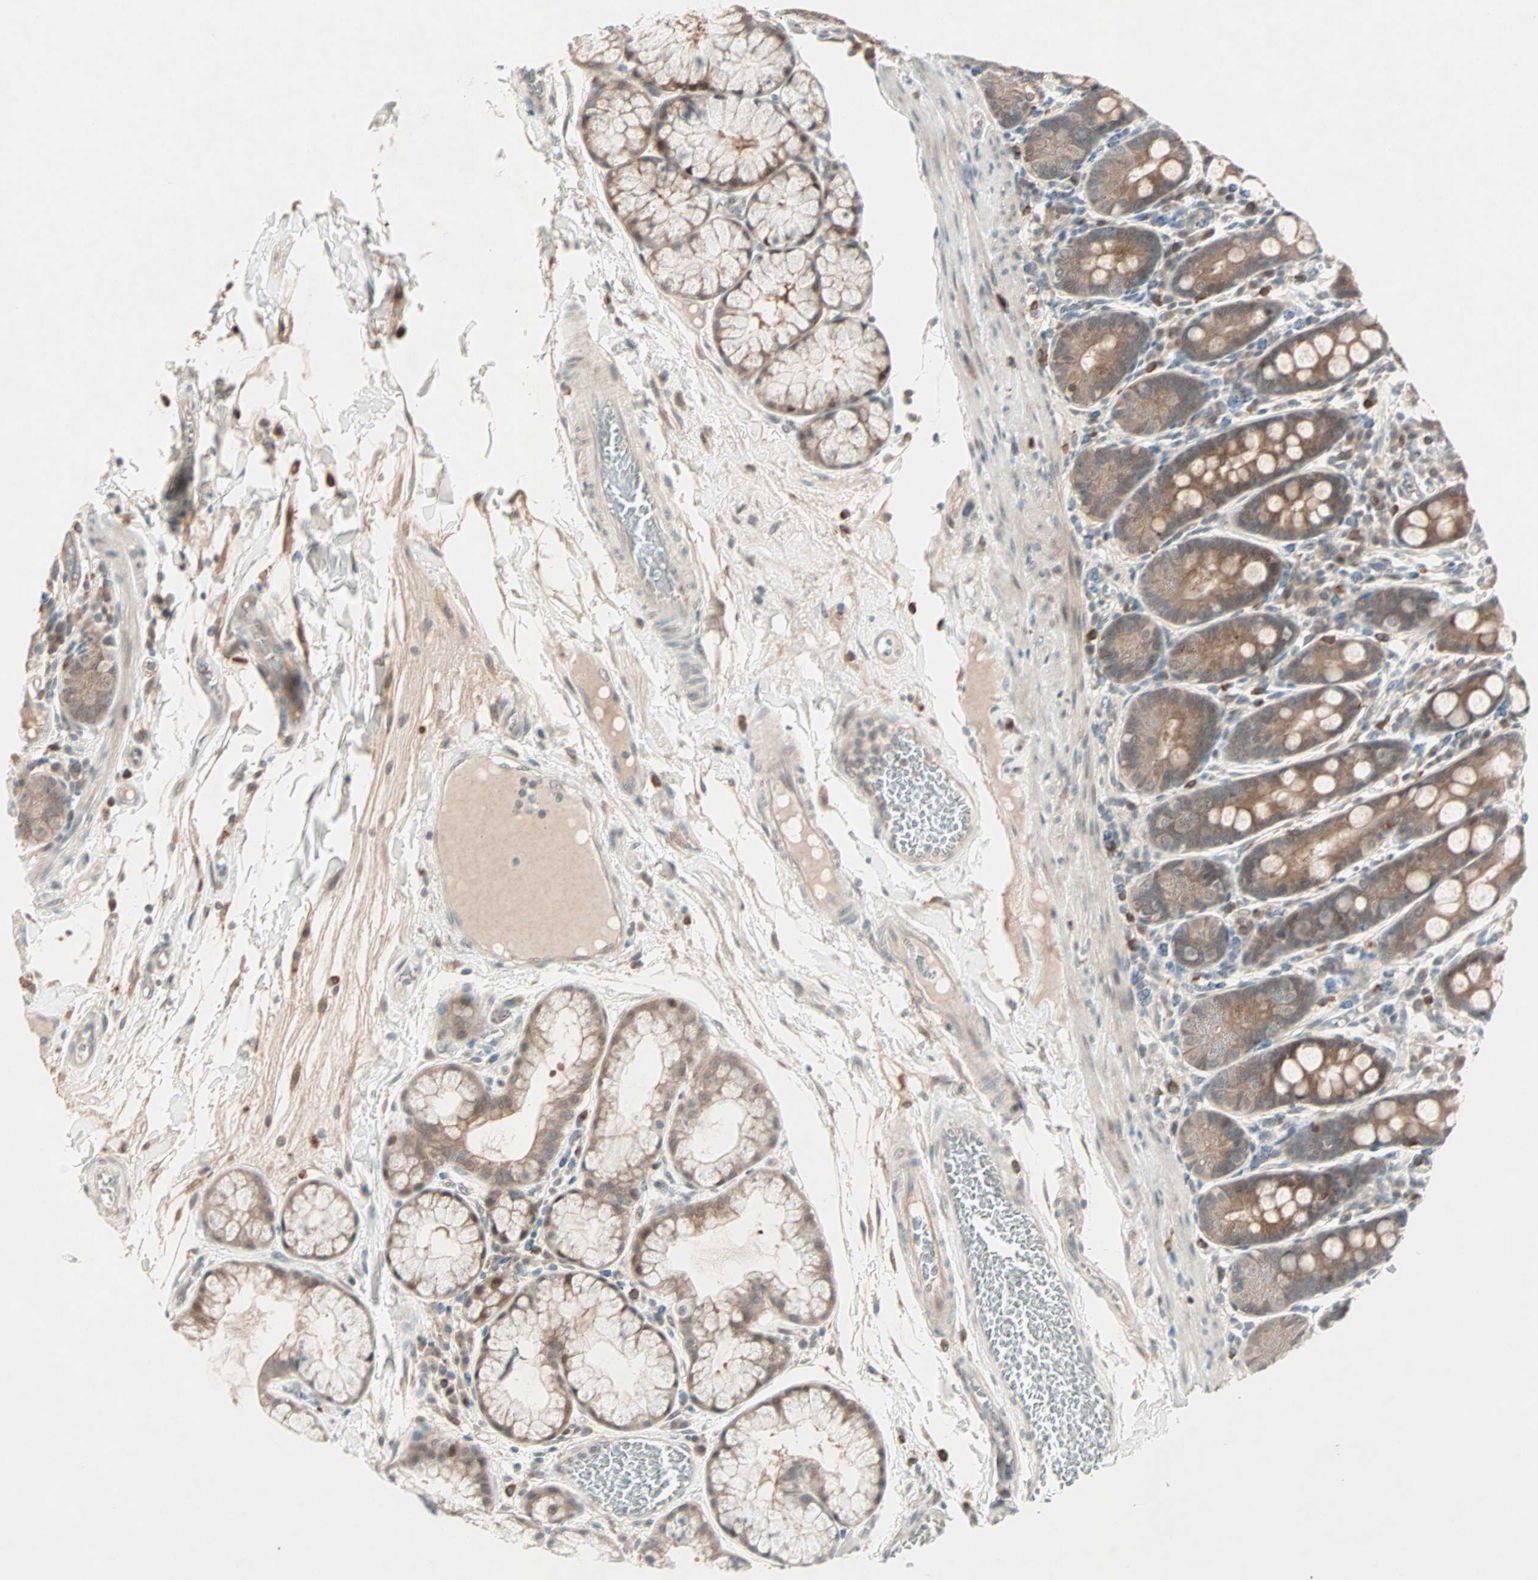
{"staining": {"intensity": "moderate", "quantity": ">75%", "location": "cytoplasmic/membranous,nuclear"}, "tissue": "duodenum", "cell_type": "Glandular cells", "image_type": "normal", "snomed": [{"axis": "morphology", "description": "Normal tissue, NOS"}, {"axis": "topography", "description": "Duodenum"}], "caption": "Immunohistochemical staining of unremarkable duodenum exhibits medium levels of moderate cytoplasmic/membranous,nuclear positivity in approximately >75% of glandular cells.", "gene": "RTL6", "patient": {"sex": "male", "age": 50}}